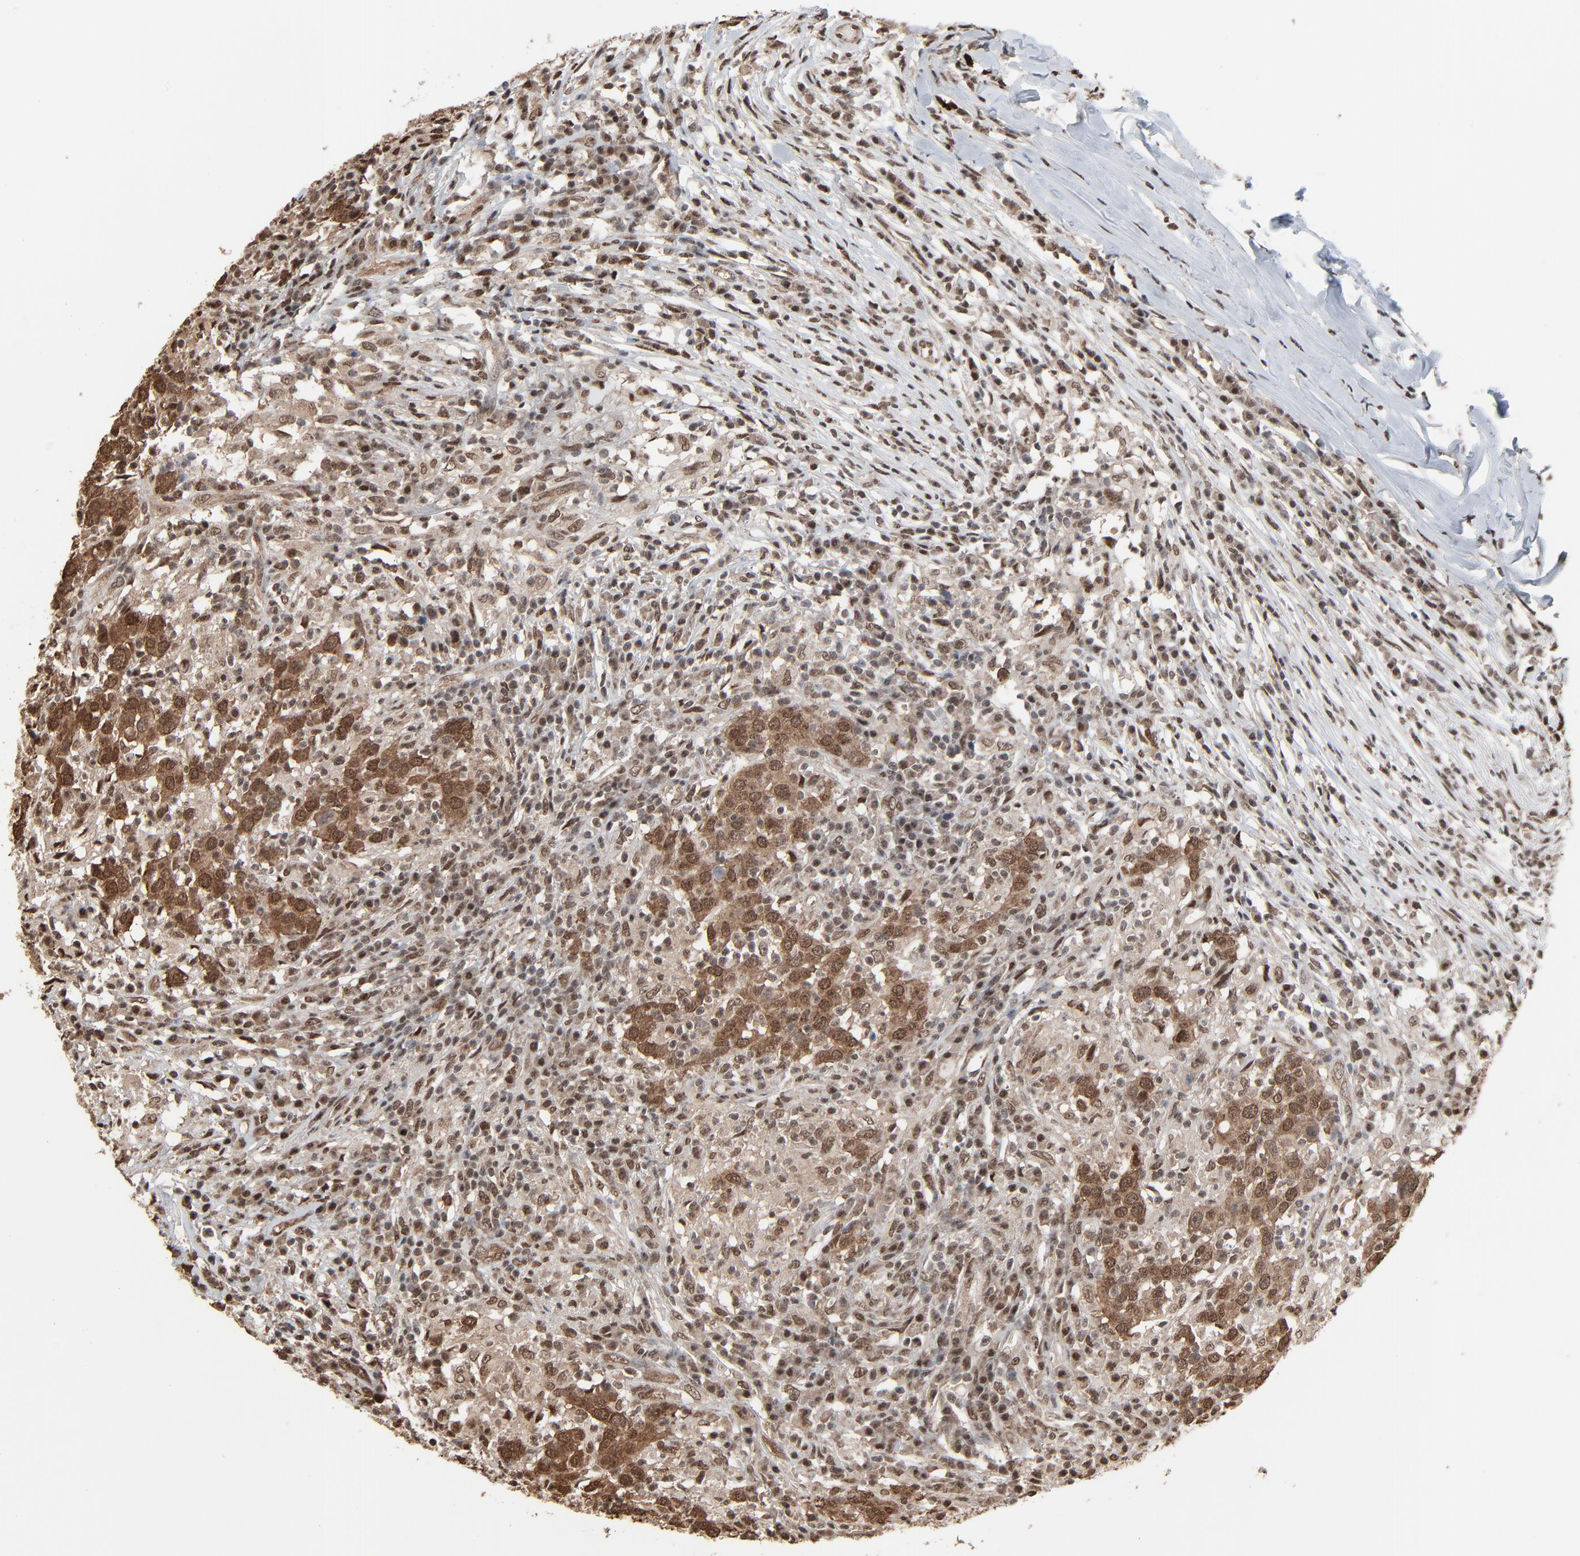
{"staining": {"intensity": "strong", "quantity": ">75%", "location": "cytoplasmic/membranous,nuclear"}, "tissue": "head and neck cancer", "cell_type": "Tumor cells", "image_type": "cancer", "snomed": [{"axis": "morphology", "description": "Adenocarcinoma, NOS"}, {"axis": "topography", "description": "Salivary gland"}, {"axis": "topography", "description": "Head-Neck"}], "caption": "Tumor cells exhibit high levels of strong cytoplasmic/membranous and nuclear positivity in approximately >75% of cells in head and neck adenocarcinoma. The protein is shown in brown color, while the nuclei are stained blue.", "gene": "MEIS2", "patient": {"sex": "female", "age": 65}}